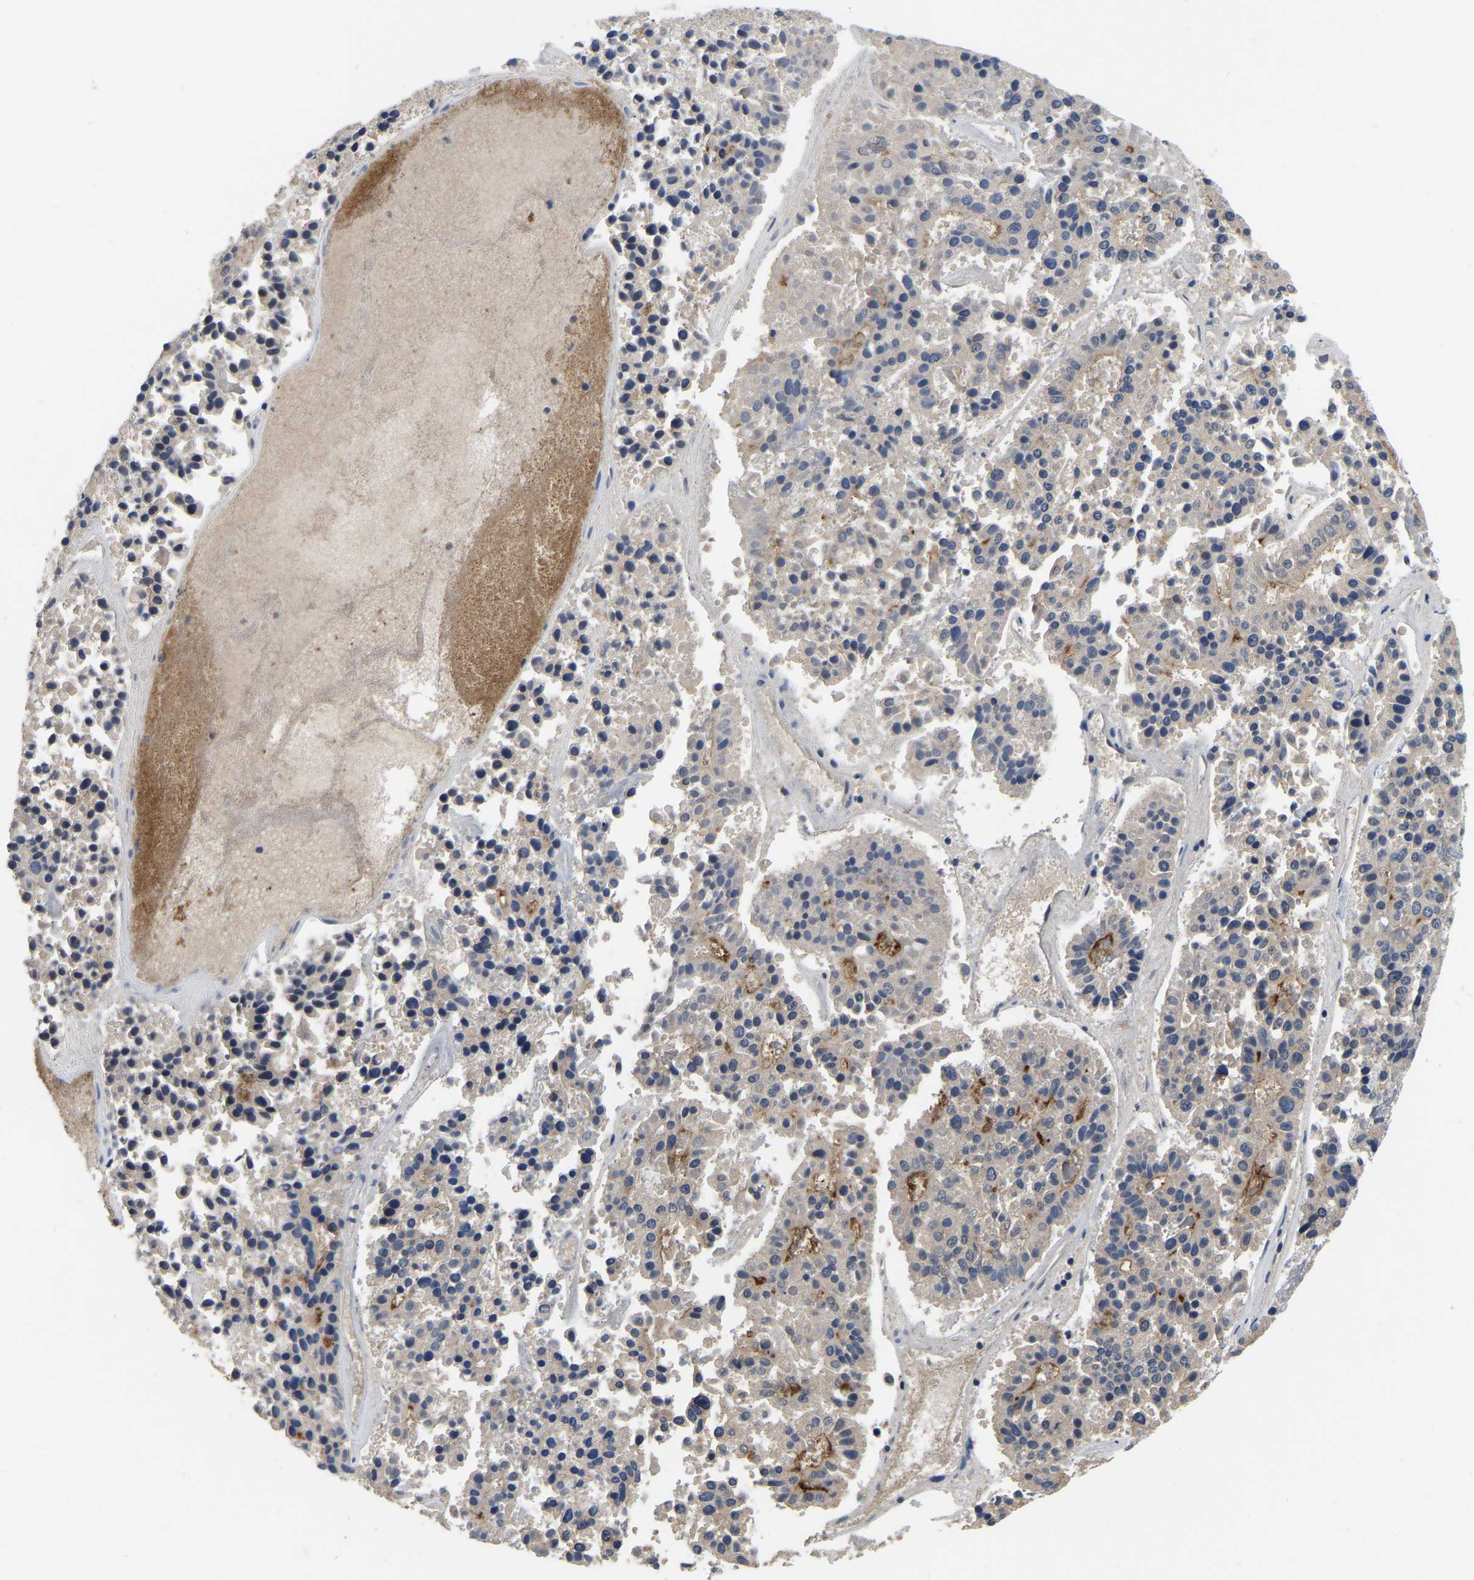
{"staining": {"intensity": "moderate", "quantity": "<25%", "location": "cytoplasmic/membranous"}, "tissue": "pancreatic cancer", "cell_type": "Tumor cells", "image_type": "cancer", "snomed": [{"axis": "morphology", "description": "Adenocarcinoma, NOS"}, {"axis": "topography", "description": "Pancreas"}], "caption": "DAB immunohistochemical staining of human pancreatic cancer (adenocarcinoma) exhibits moderate cytoplasmic/membranous protein staining in about <25% of tumor cells.", "gene": "RAB27B", "patient": {"sex": "male", "age": 50}}